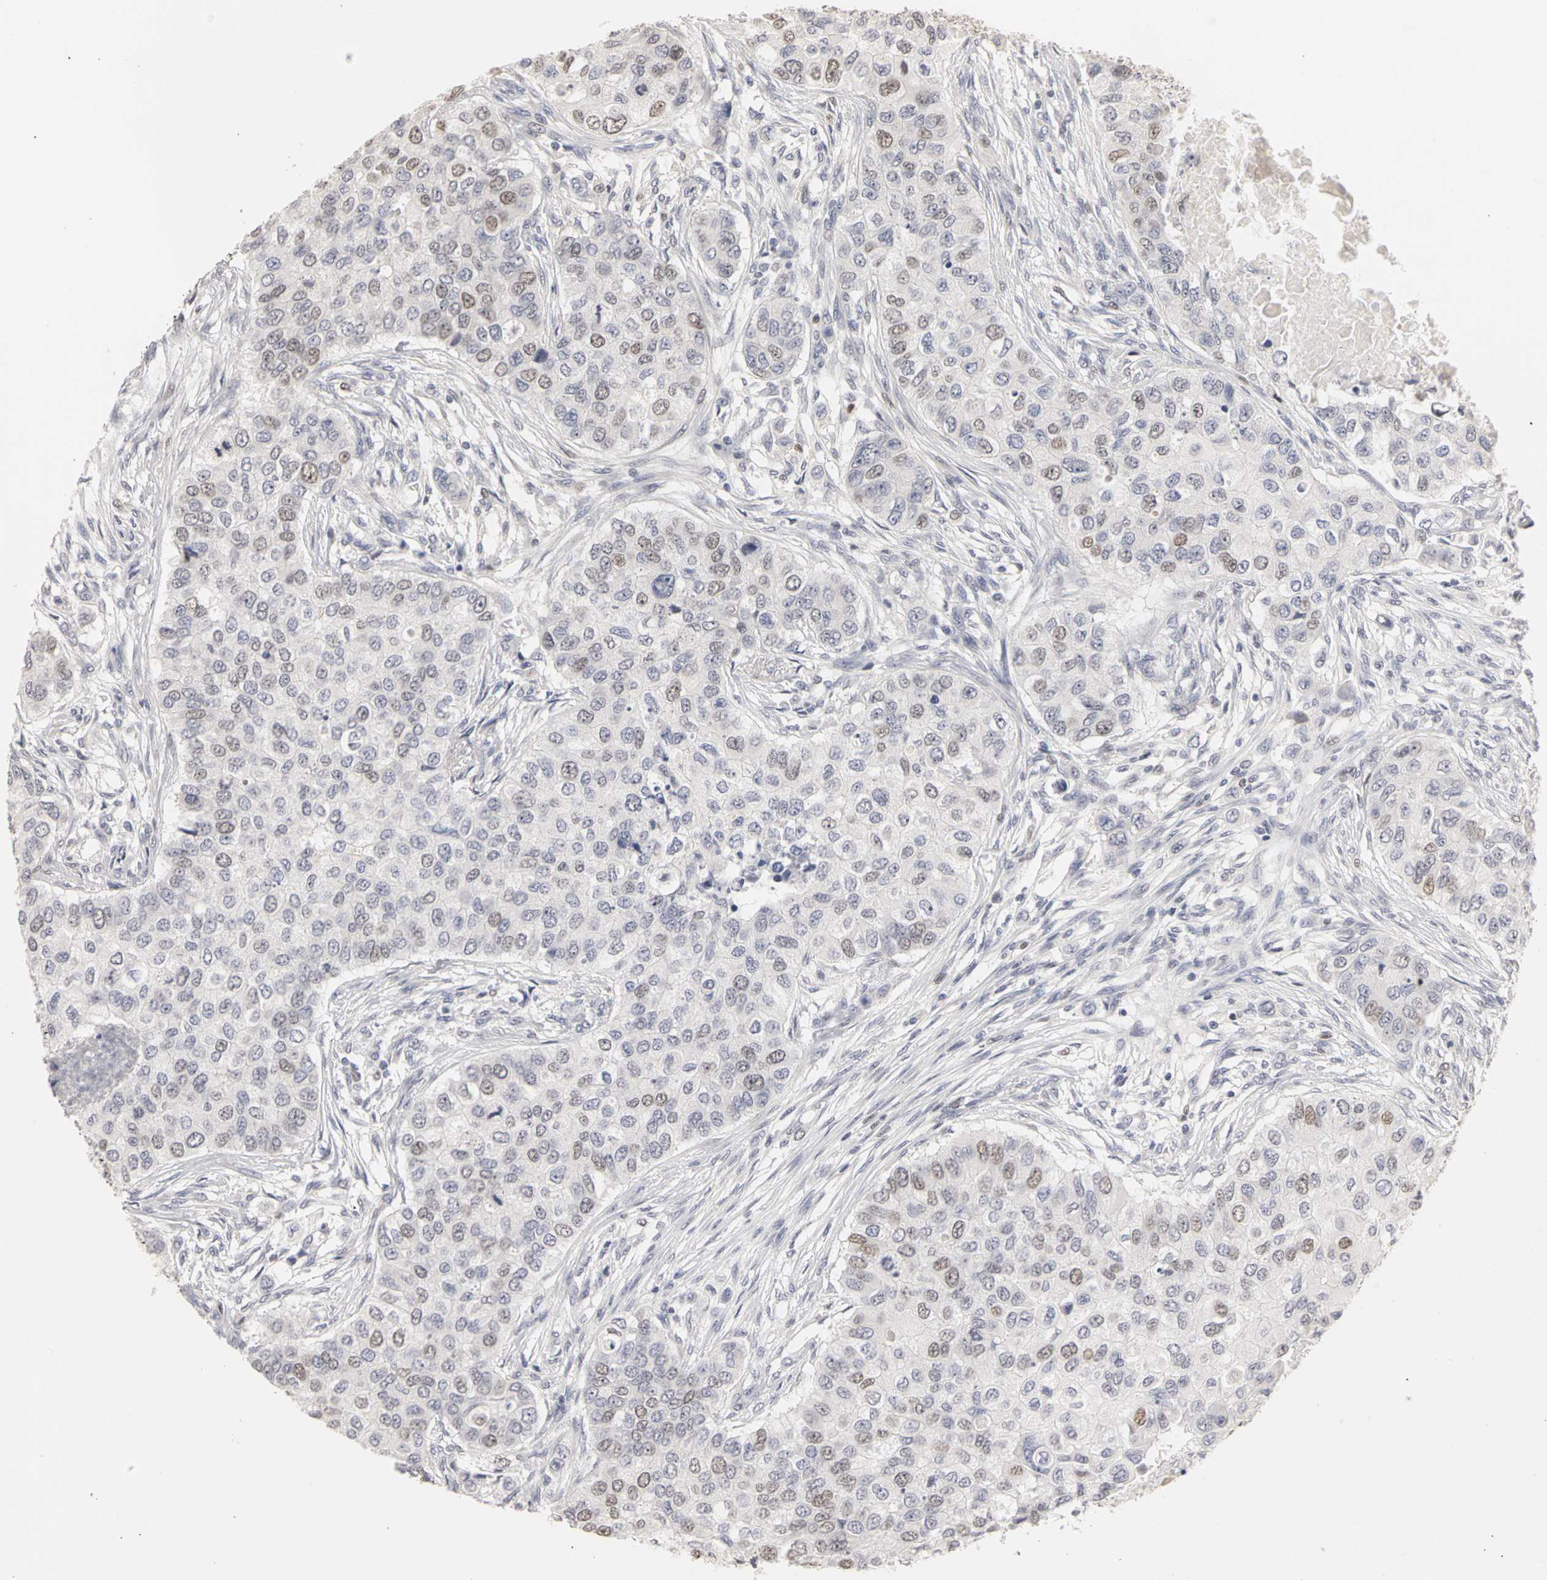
{"staining": {"intensity": "weak", "quantity": "<25%", "location": "nuclear"}, "tissue": "breast cancer", "cell_type": "Tumor cells", "image_type": "cancer", "snomed": [{"axis": "morphology", "description": "Normal tissue, NOS"}, {"axis": "morphology", "description": "Duct carcinoma"}, {"axis": "topography", "description": "Breast"}], "caption": "Immunohistochemistry (IHC) image of neoplastic tissue: breast infiltrating ductal carcinoma stained with DAB demonstrates no significant protein positivity in tumor cells.", "gene": "MCM6", "patient": {"sex": "female", "age": 49}}